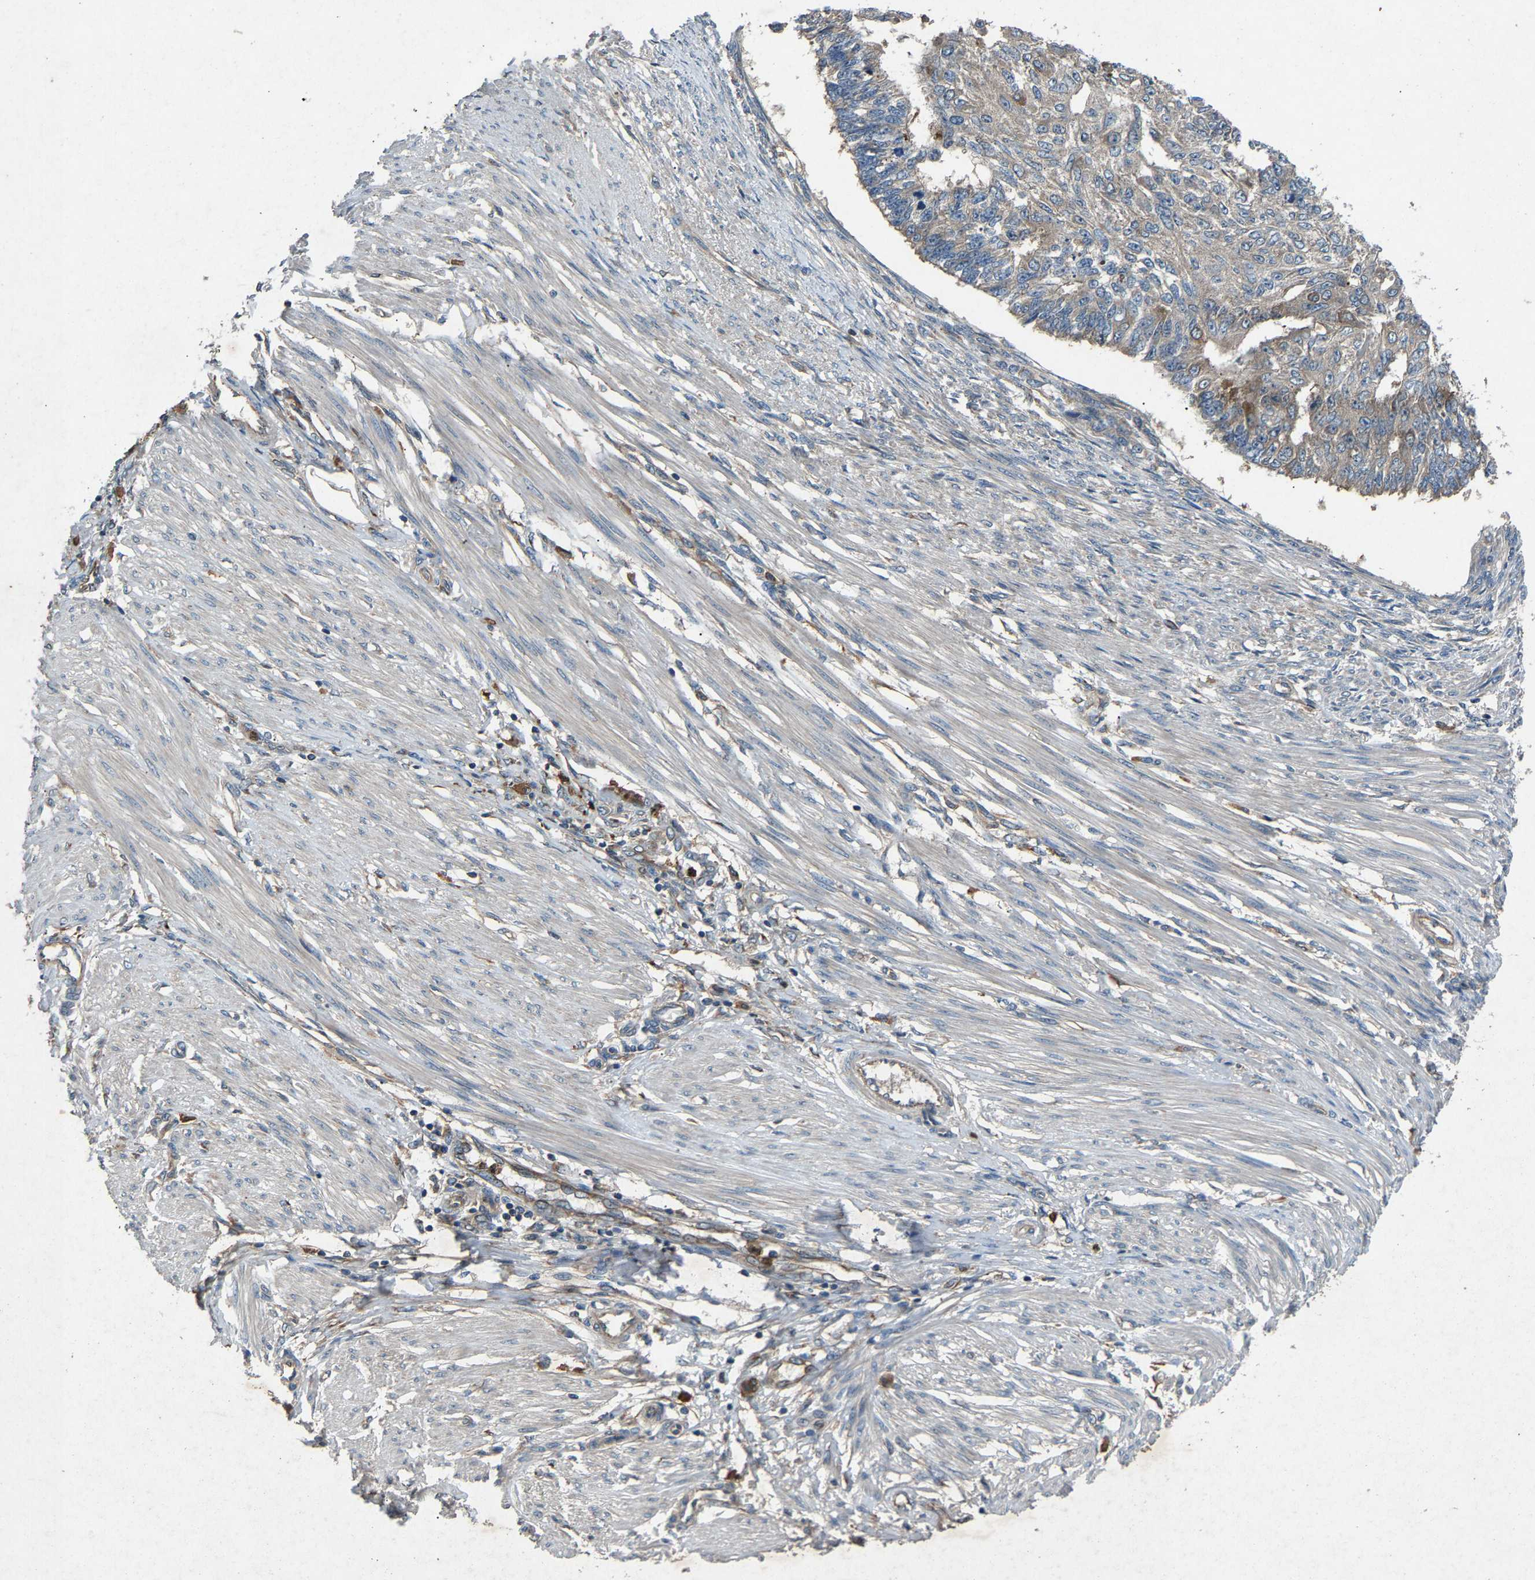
{"staining": {"intensity": "negative", "quantity": "none", "location": "none"}, "tissue": "endometrial cancer", "cell_type": "Tumor cells", "image_type": "cancer", "snomed": [{"axis": "morphology", "description": "Adenocarcinoma, NOS"}, {"axis": "topography", "description": "Endometrium"}], "caption": "The image demonstrates no significant staining in tumor cells of endometrial adenocarcinoma.", "gene": "PPID", "patient": {"sex": "female", "age": 32}}